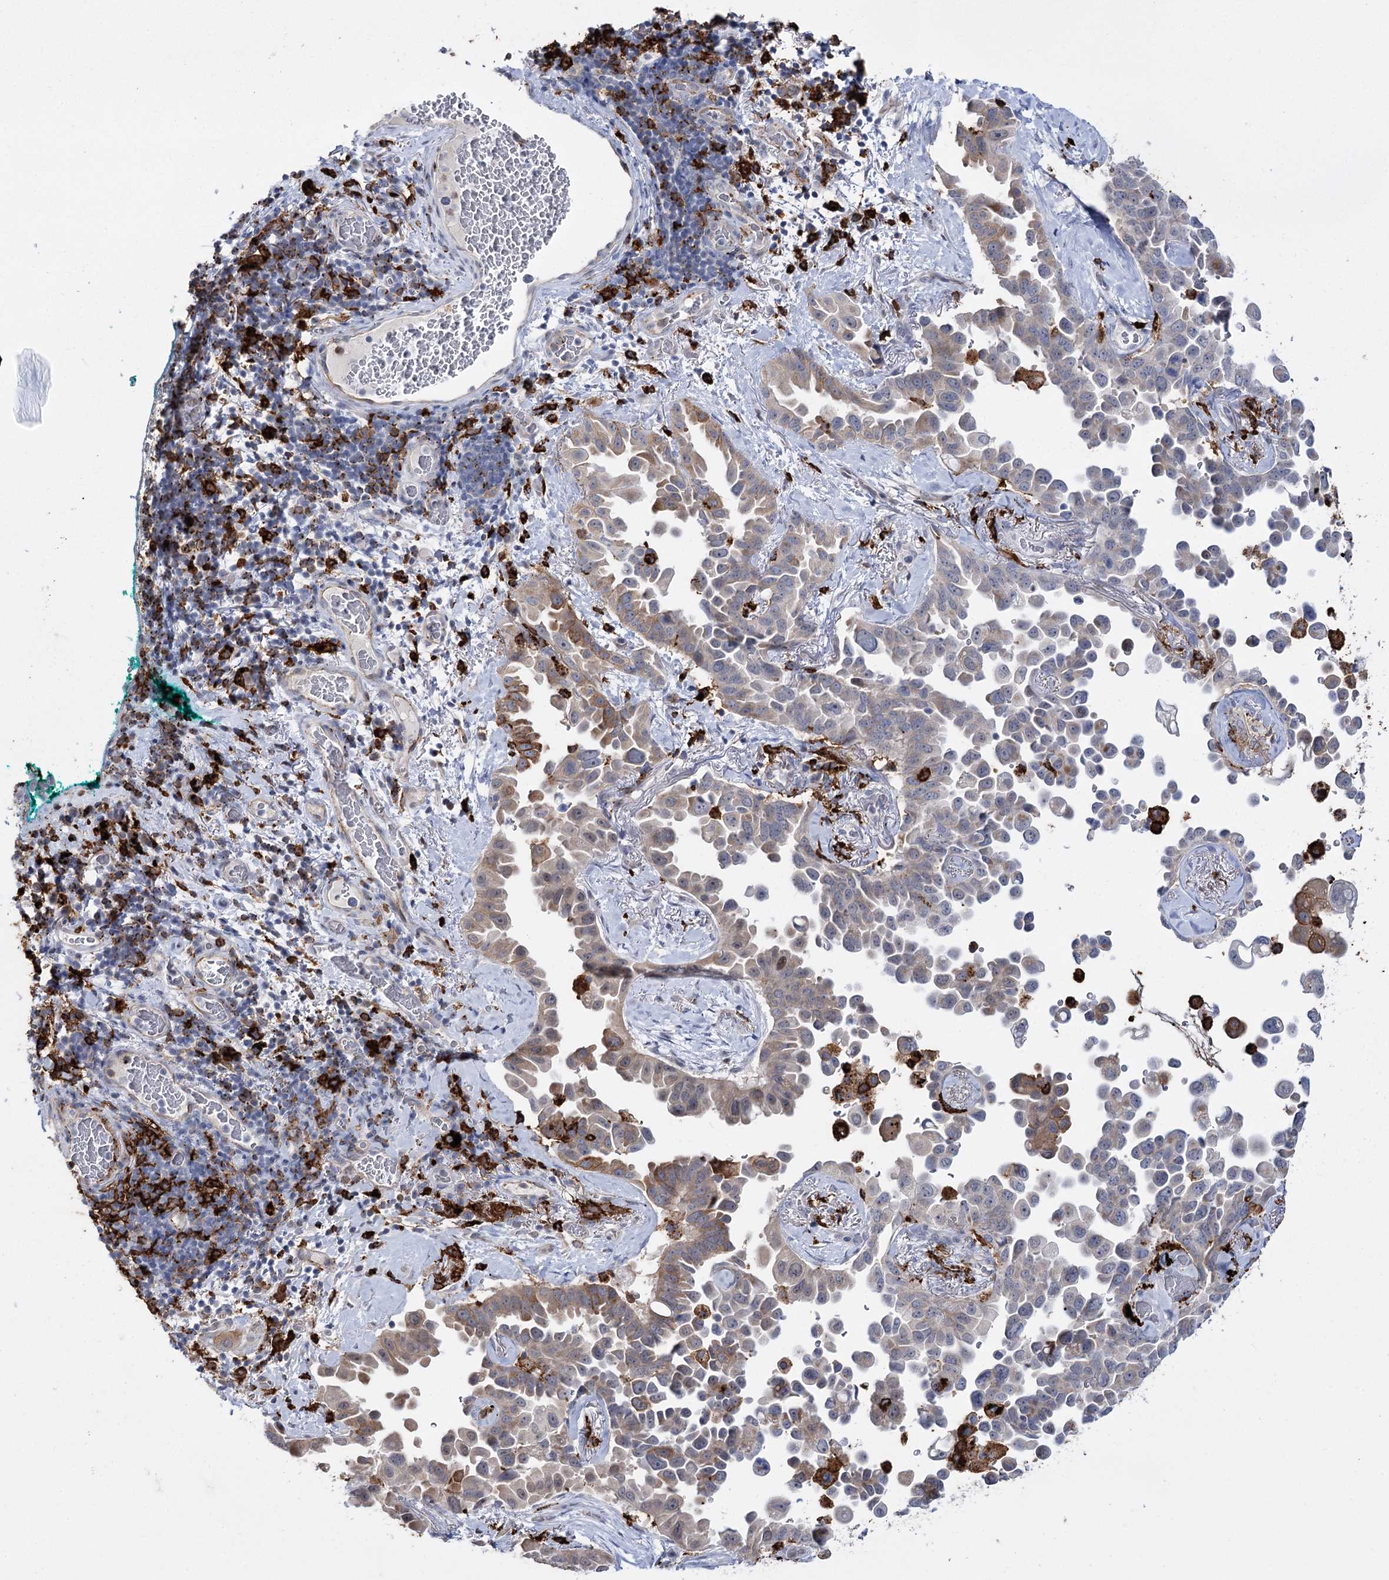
{"staining": {"intensity": "strong", "quantity": "25%-75%", "location": "cytoplasmic/membranous"}, "tissue": "lung cancer", "cell_type": "Tumor cells", "image_type": "cancer", "snomed": [{"axis": "morphology", "description": "Adenocarcinoma, NOS"}, {"axis": "topography", "description": "Lung"}], "caption": "A brown stain highlights strong cytoplasmic/membranous staining of a protein in human lung cancer (adenocarcinoma) tumor cells.", "gene": "PIWIL4", "patient": {"sex": "female", "age": 67}}